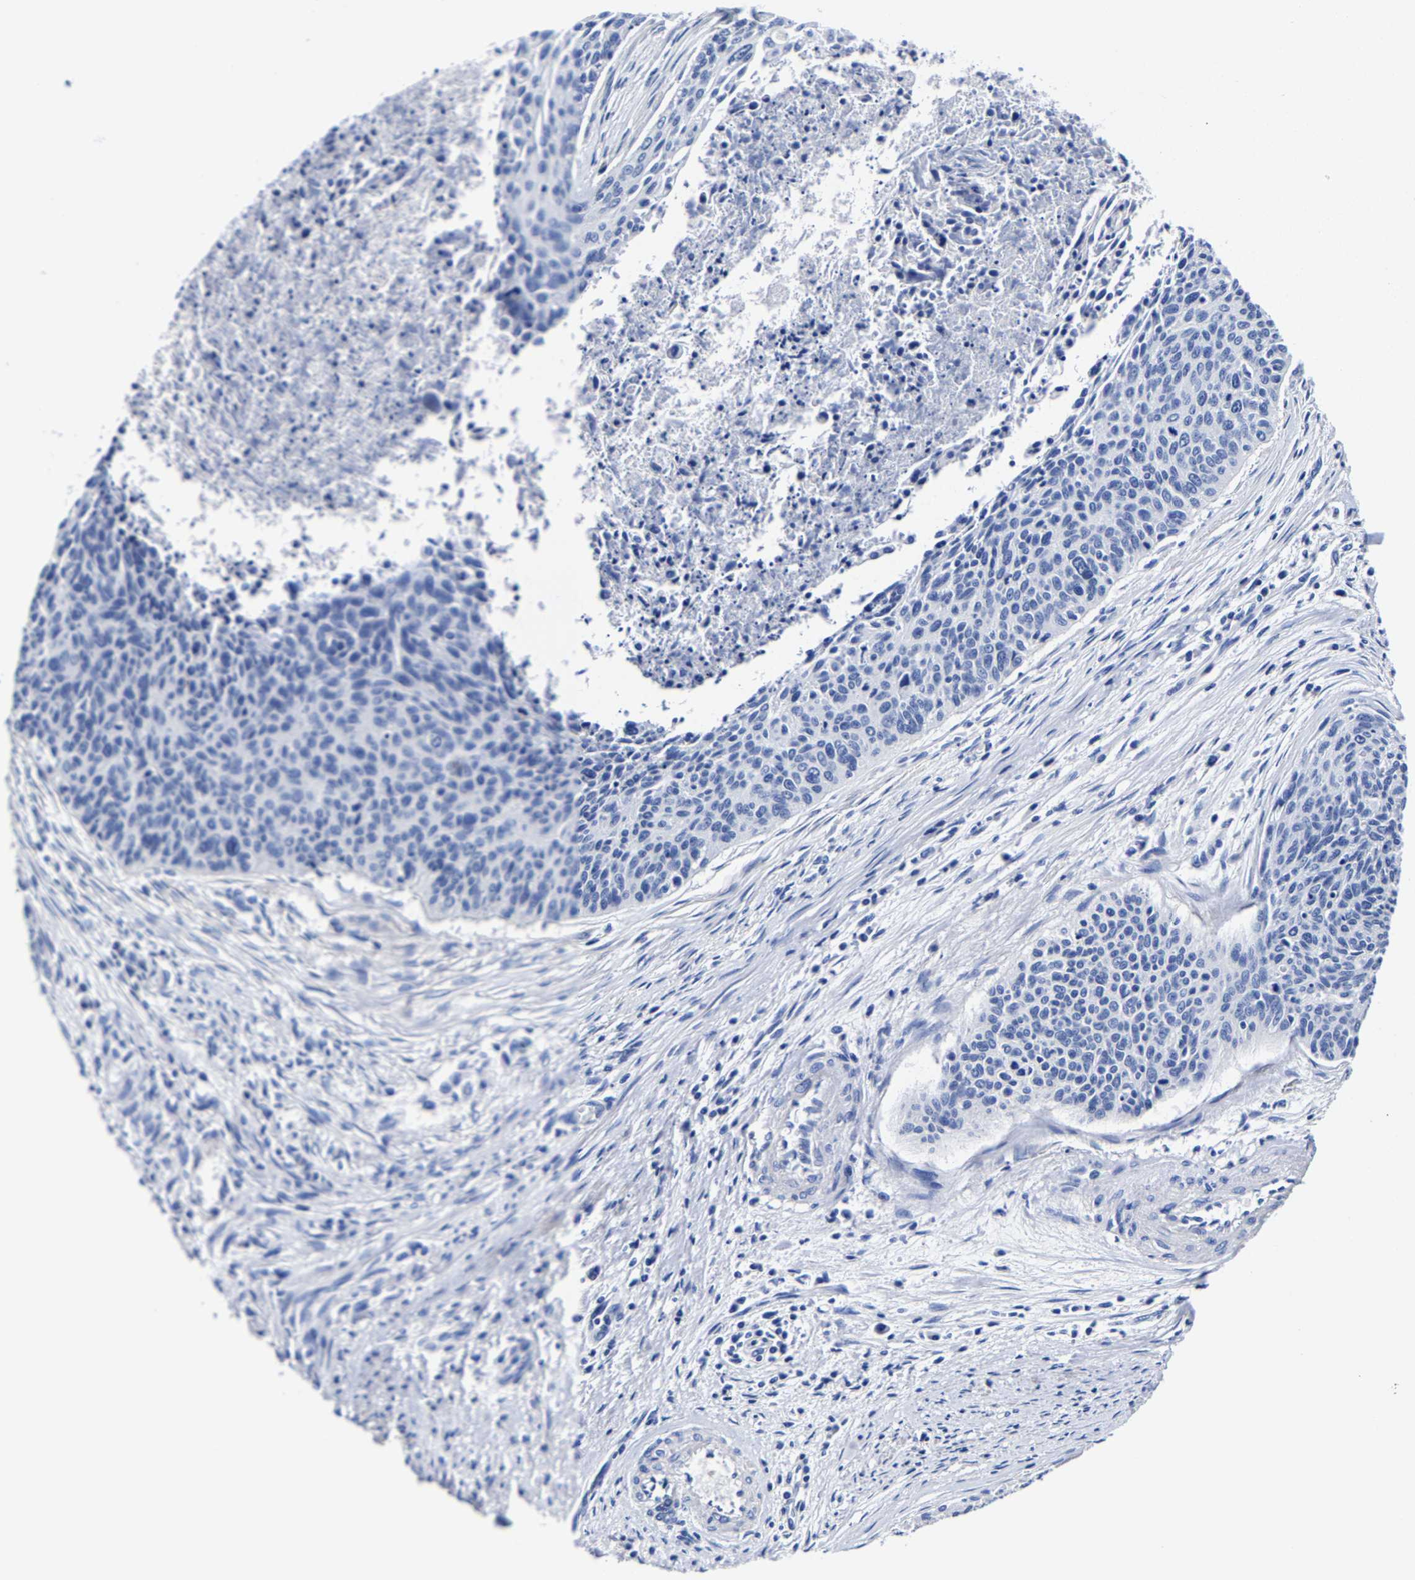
{"staining": {"intensity": "negative", "quantity": "none", "location": "none"}, "tissue": "cervical cancer", "cell_type": "Tumor cells", "image_type": "cancer", "snomed": [{"axis": "morphology", "description": "Squamous cell carcinoma, NOS"}, {"axis": "topography", "description": "Cervix"}], "caption": "Tumor cells show no significant protein expression in cervical cancer (squamous cell carcinoma).", "gene": "CPA2", "patient": {"sex": "female", "age": 55}}